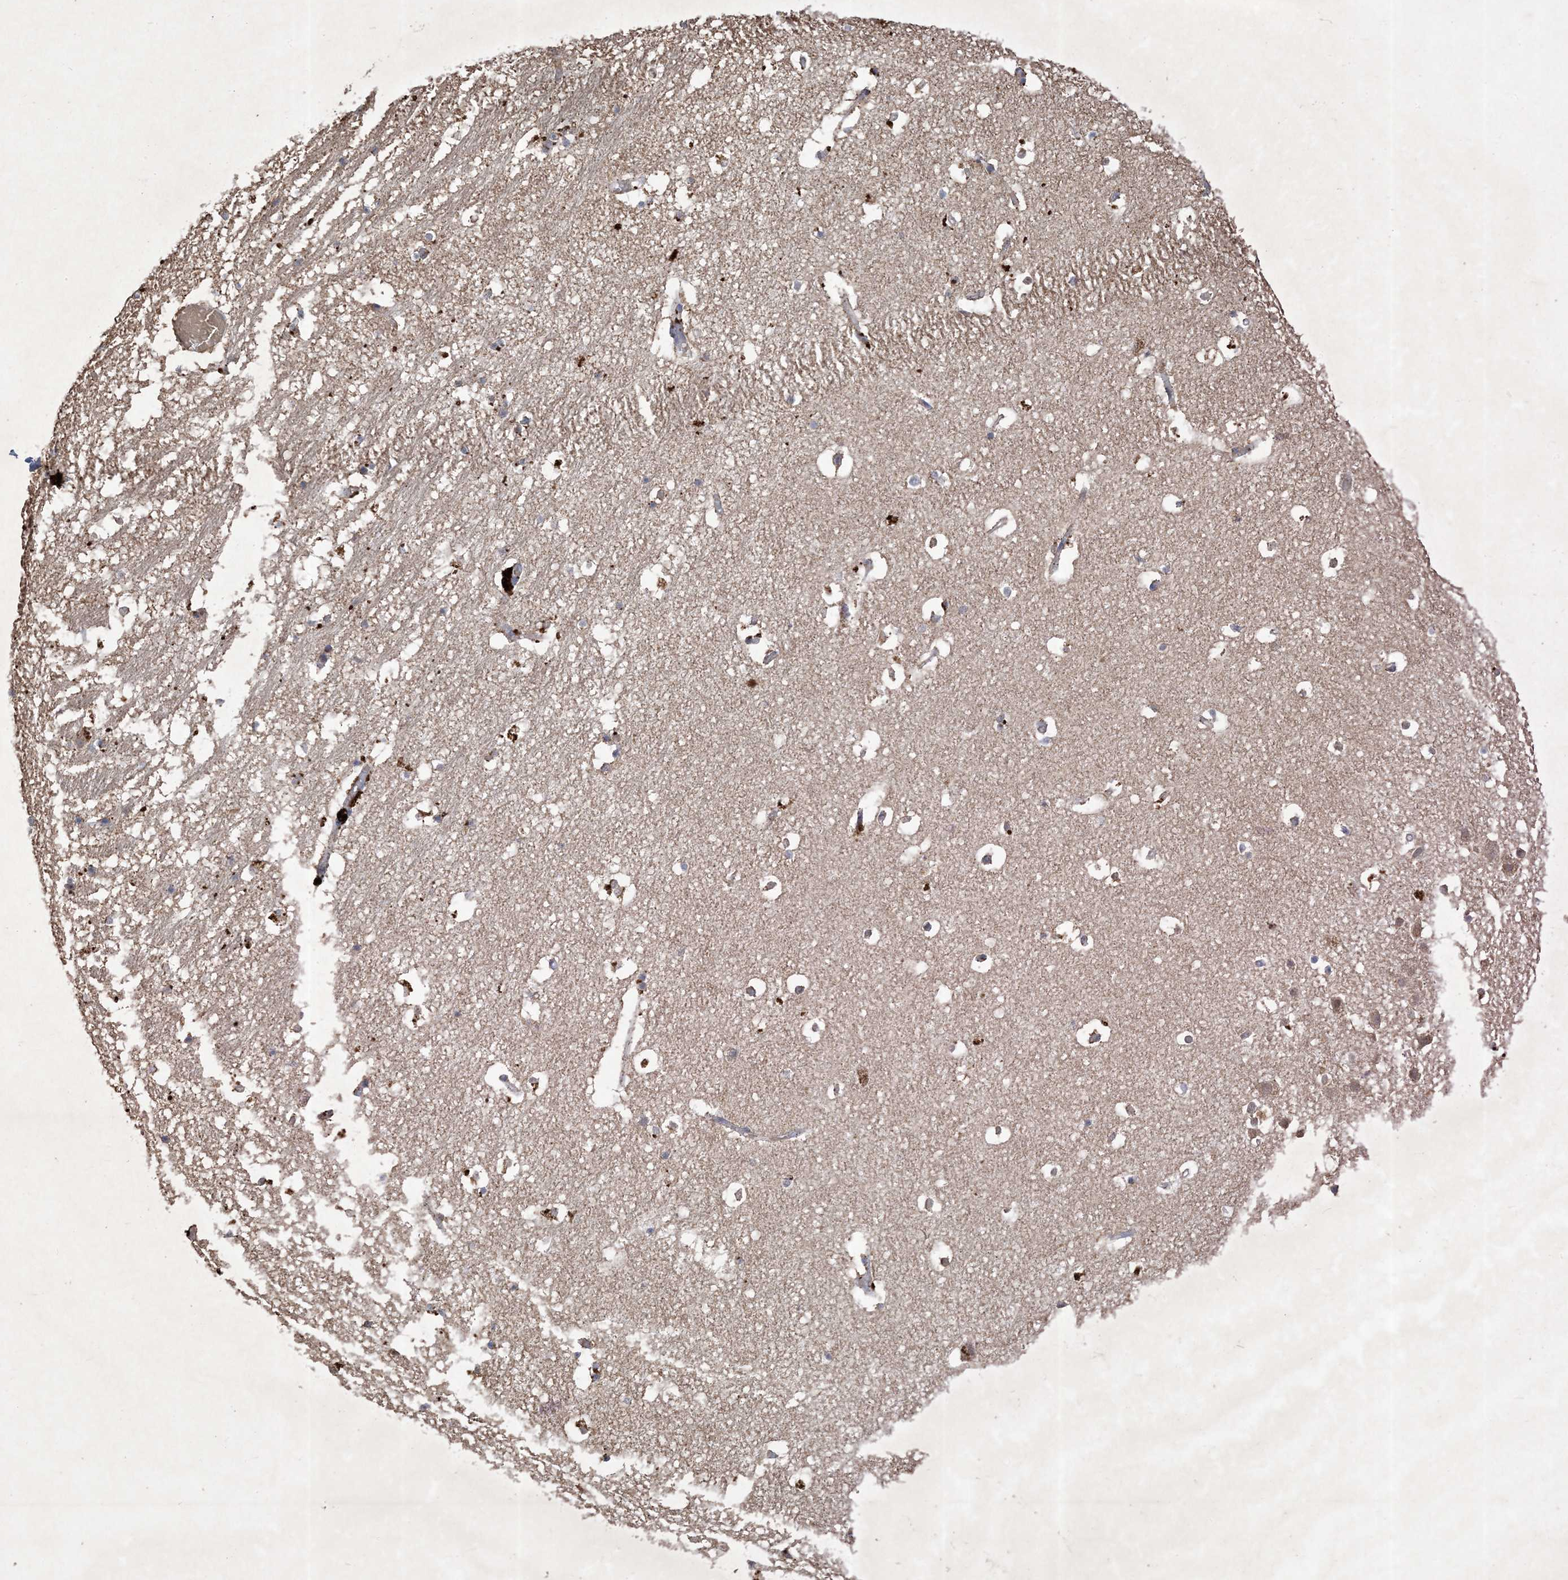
{"staining": {"intensity": "weak", "quantity": "<25%", "location": "cytoplasmic/membranous"}, "tissue": "hippocampus", "cell_type": "Glial cells", "image_type": "normal", "snomed": [{"axis": "morphology", "description": "Normal tissue, NOS"}, {"axis": "topography", "description": "Hippocampus"}], "caption": "Hippocampus was stained to show a protein in brown. There is no significant expression in glial cells. (Immunohistochemistry (ihc), brightfield microscopy, high magnification).", "gene": "HPS4", "patient": {"sex": "female", "age": 52}}